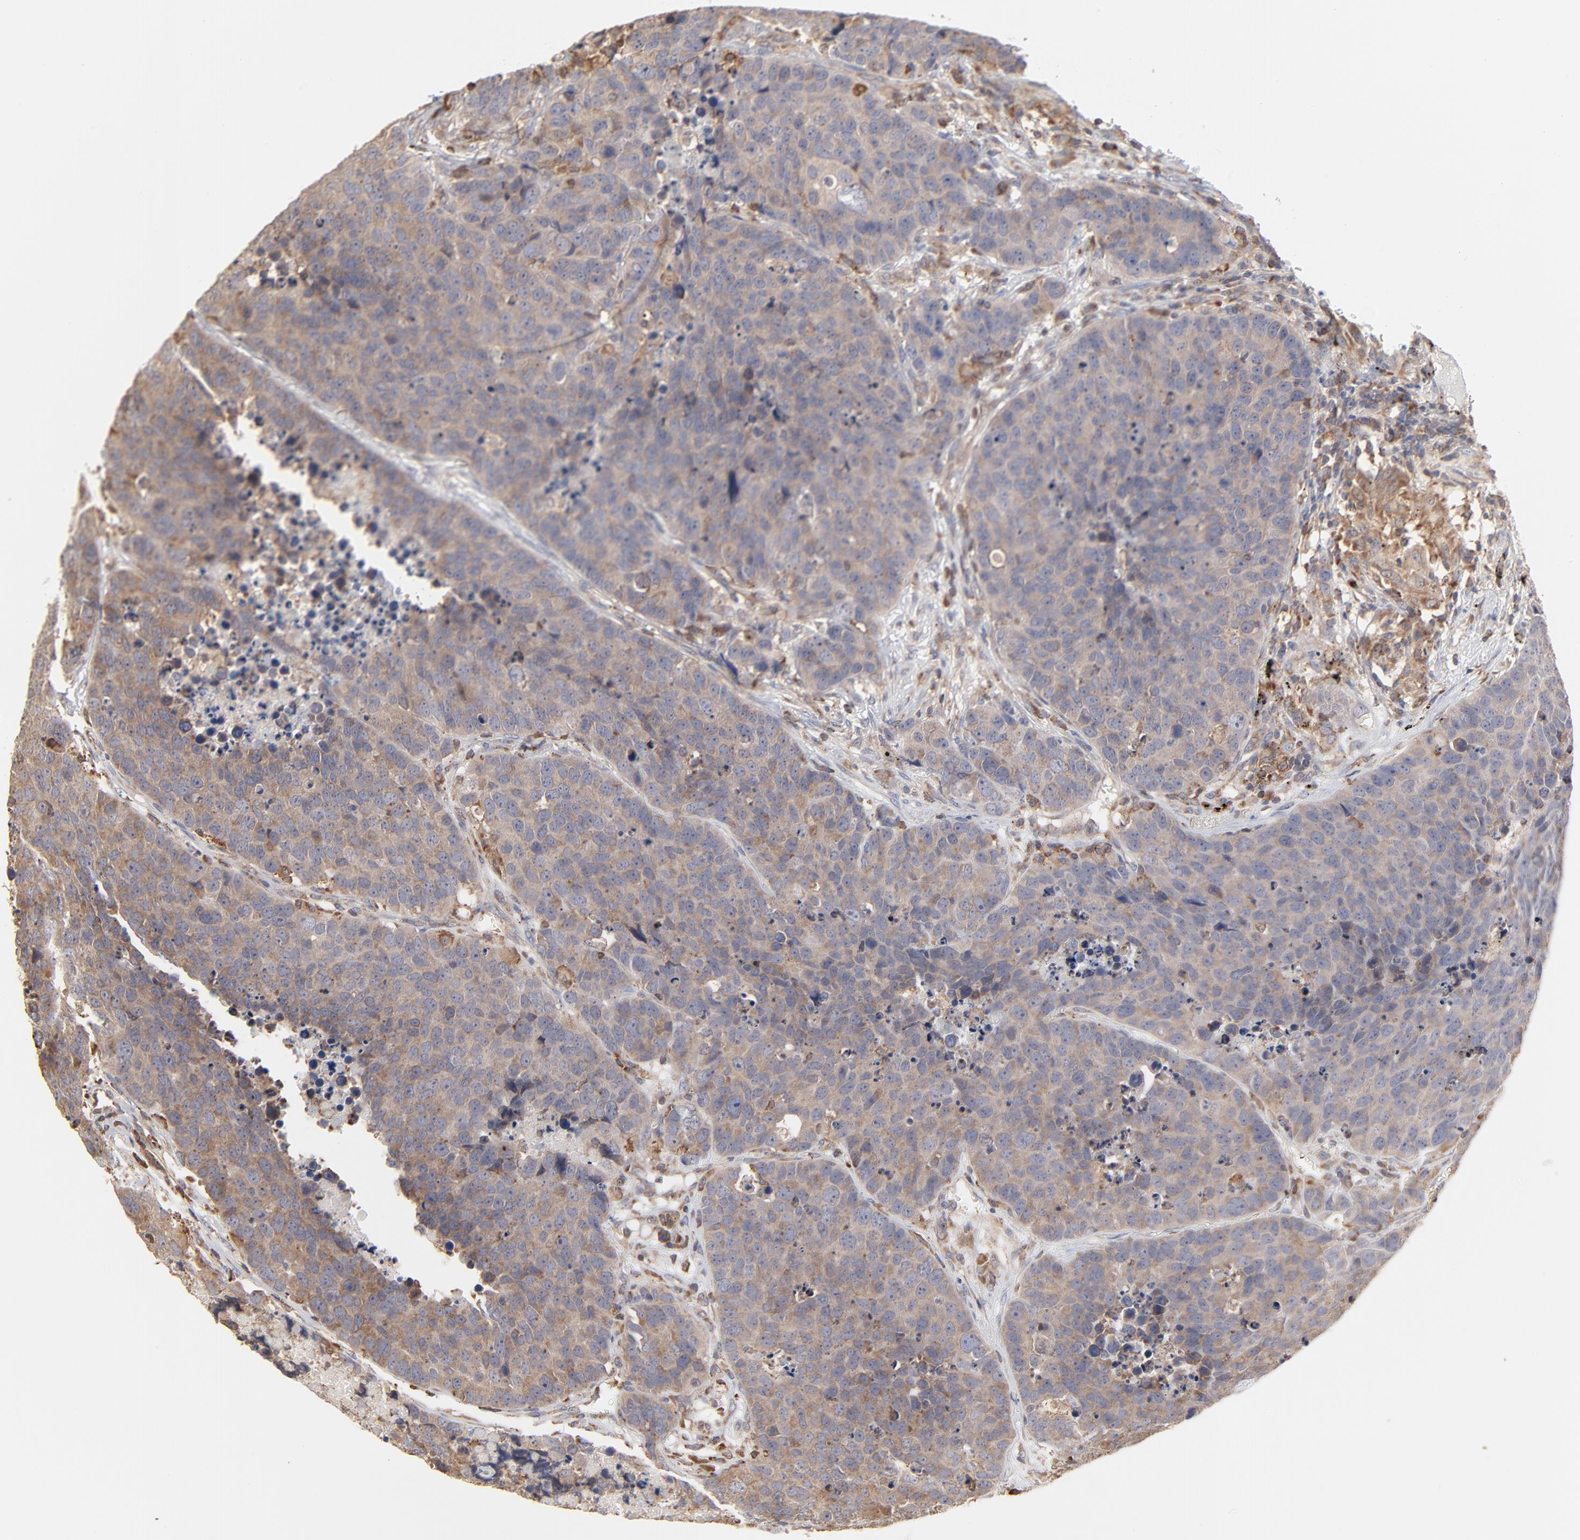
{"staining": {"intensity": "moderate", "quantity": ">75%", "location": "cytoplasmic/membranous"}, "tissue": "carcinoid", "cell_type": "Tumor cells", "image_type": "cancer", "snomed": [{"axis": "morphology", "description": "Carcinoid, malignant, NOS"}, {"axis": "topography", "description": "Lung"}], "caption": "IHC staining of carcinoid (malignant), which displays medium levels of moderate cytoplasmic/membranous staining in about >75% of tumor cells indicating moderate cytoplasmic/membranous protein staining. The staining was performed using DAB (brown) for protein detection and nuclei were counterstained in hematoxylin (blue).", "gene": "RNF213", "patient": {"sex": "male", "age": 60}}